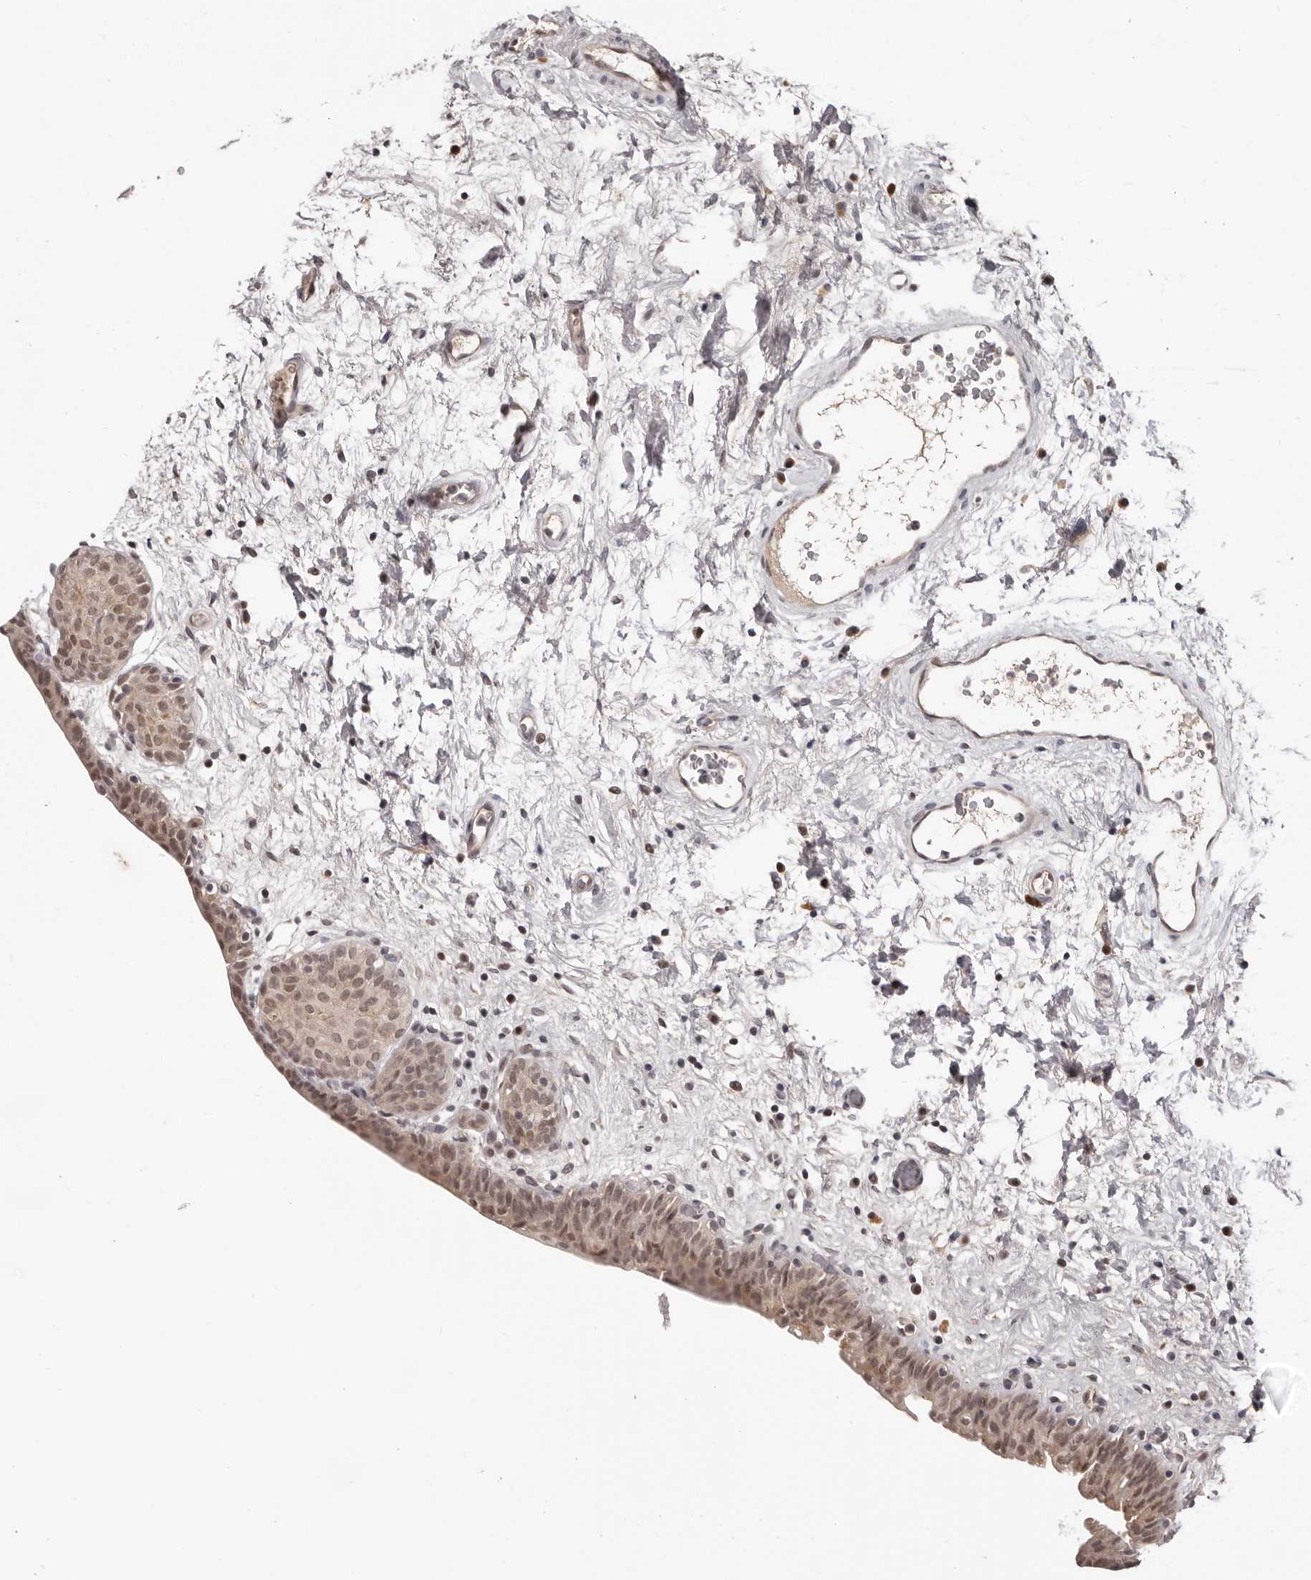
{"staining": {"intensity": "moderate", "quantity": ">75%", "location": "cytoplasmic/membranous,nuclear"}, "tissue": "urinary bladder", "cell_type": "Urothelial cells", "image_type": "normal", "snomed": [{"axis": "morphology", "description": "Normal tissue, NOS"}, {"axis": "topography", "description": "Urinary bladder"}], "caption": "Immunohistochemistry (IHC) micrograph of normal urinary bladder: human urinary bladder stained using immunohistochemistry shows medium levels of moderate protein expression localized specifically in the cytoplasmic/membranous,nuclear of urothelial cells, appearing as a cytoplasmic/membranous,nuclear brown color.", "gene": "TBX5", "patient": {"sex": "male", "age": 83}}